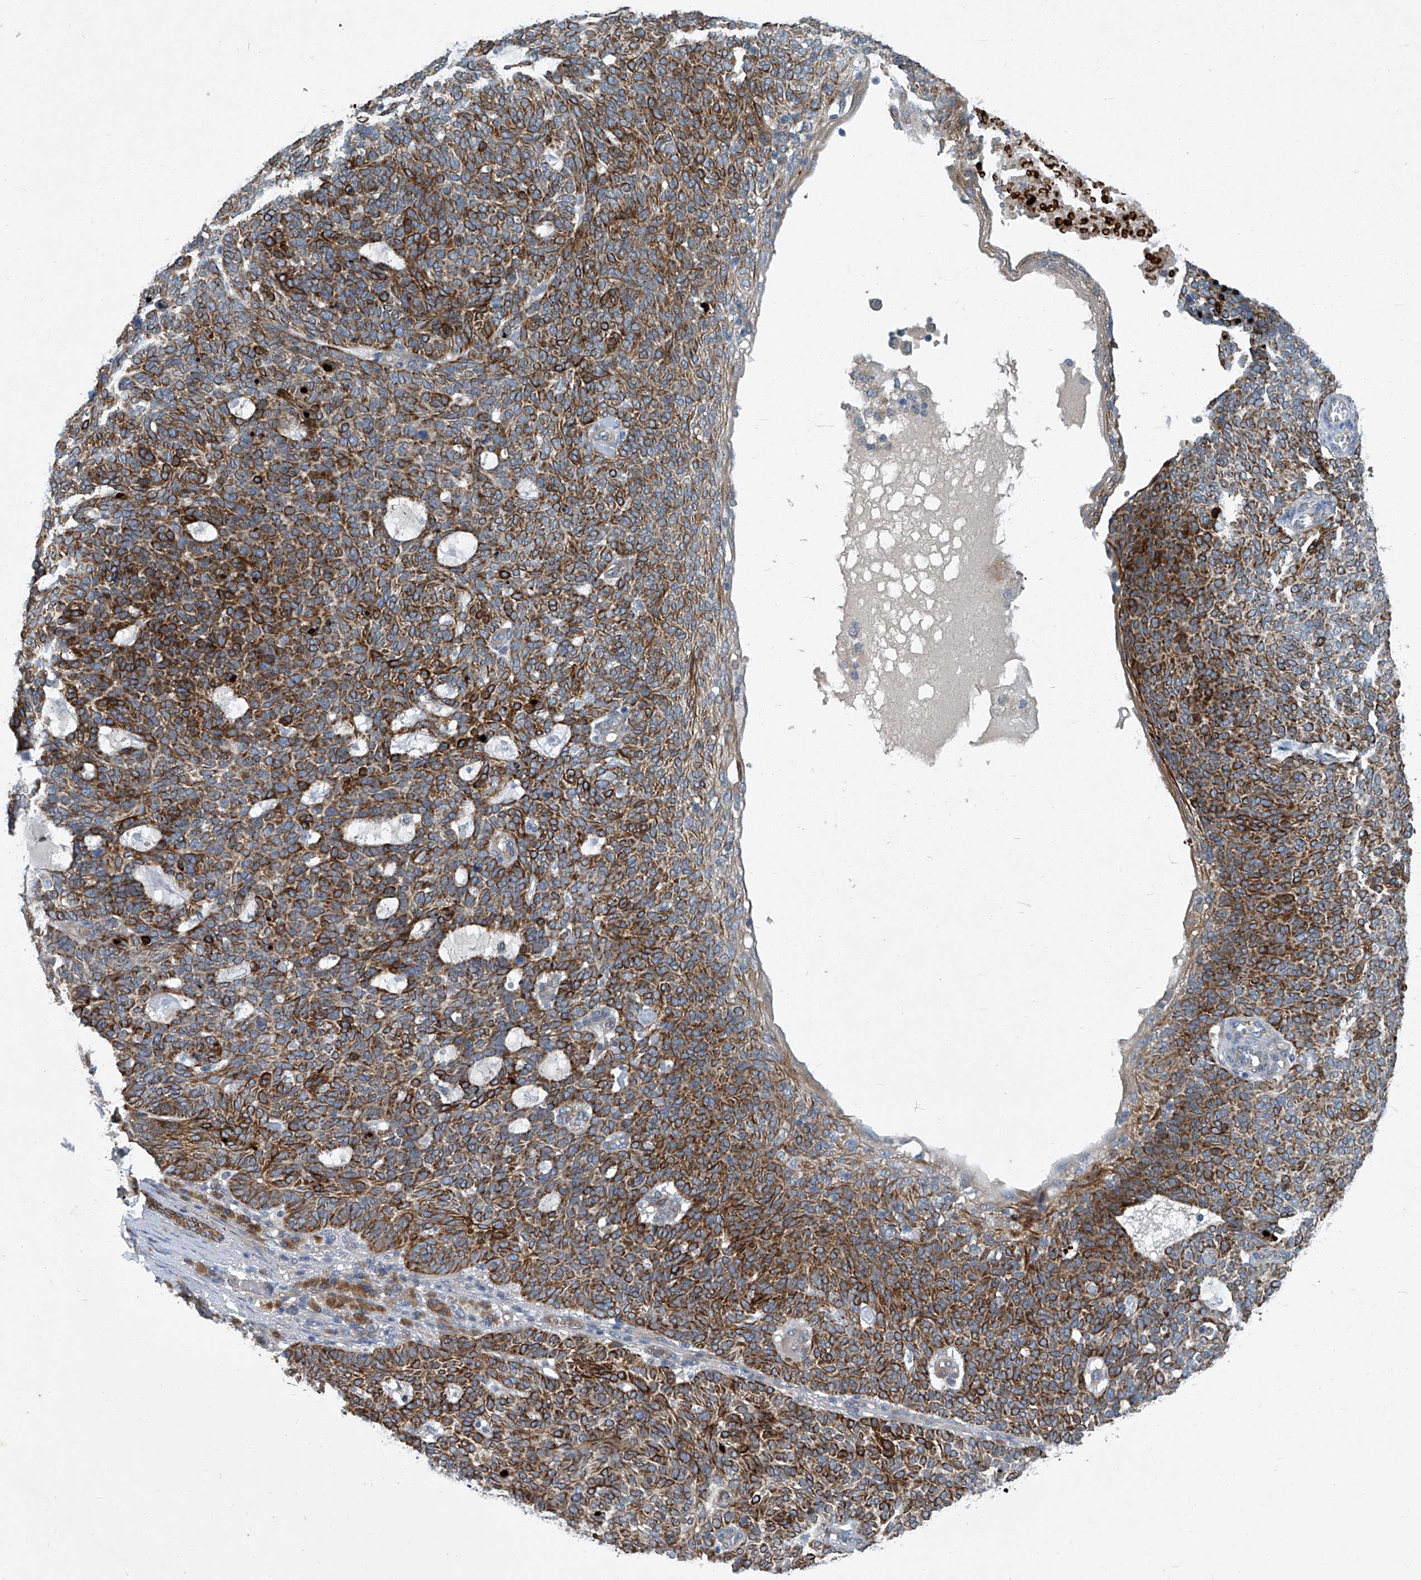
{"staining": {"intensity": "strong", "quantity": ">75%", "location": "cytoplasmic/membranous"}, "tissue": "skin cancer", "cell_type": "Tumor cells", "image_type": "cancer", "snomed": [{"axis": "morphology", "description": "Squamous cell carcinoma, NOS"}, {"axis": "topography", "description": "Skin"}], "caption": "There is high levels of strong cytoplasmic/membranous positivity in tumor cells of squamous cell carcinoma (skin), as demonstrated by immunohistochemical staining (brown color).", "gene": "SLC26A11", "patient": {"sex": "female", "age": 90}}